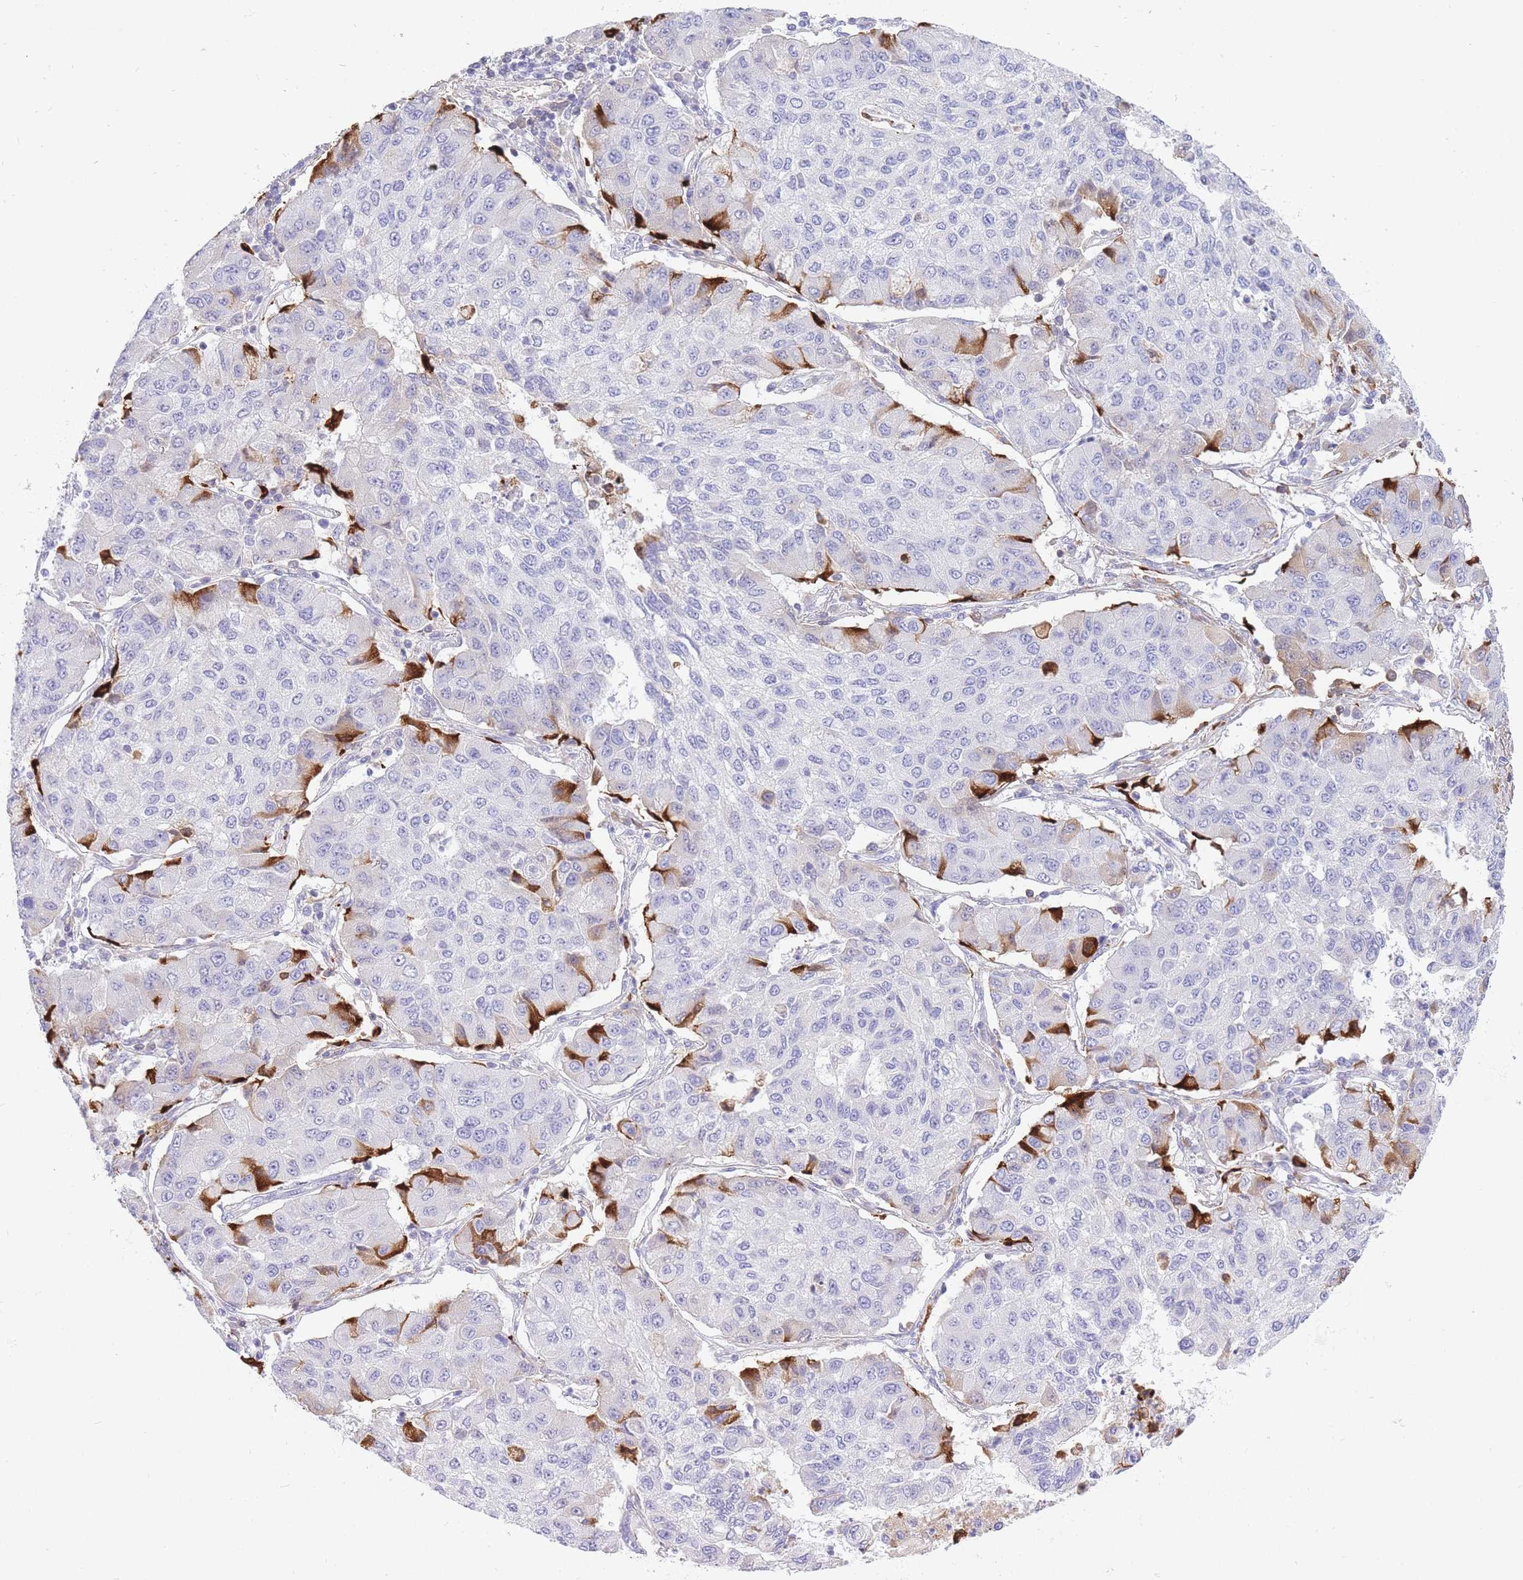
{"staining": {"intensity": "strong", "quantity": "<25%", "location": "cytoplasmic/membranous"}, "tissue": "lung cancer", "cell_type": "Tumor cells", "image_type": "cancer", "snomed": [{"axis": "morphology", "description": "Squamous cell carcinoma, NOS"}, {"axis": "topography", "description": "Lung"}], "caption": "Lung squamous cell carcinoma tissue reveals strong cytoplasmic/membranous expression in about <25% of tumor cells, visualized by immunohistochemistry.", "gene": "HRG", "patient": {"sex": "male", "age": 74}}